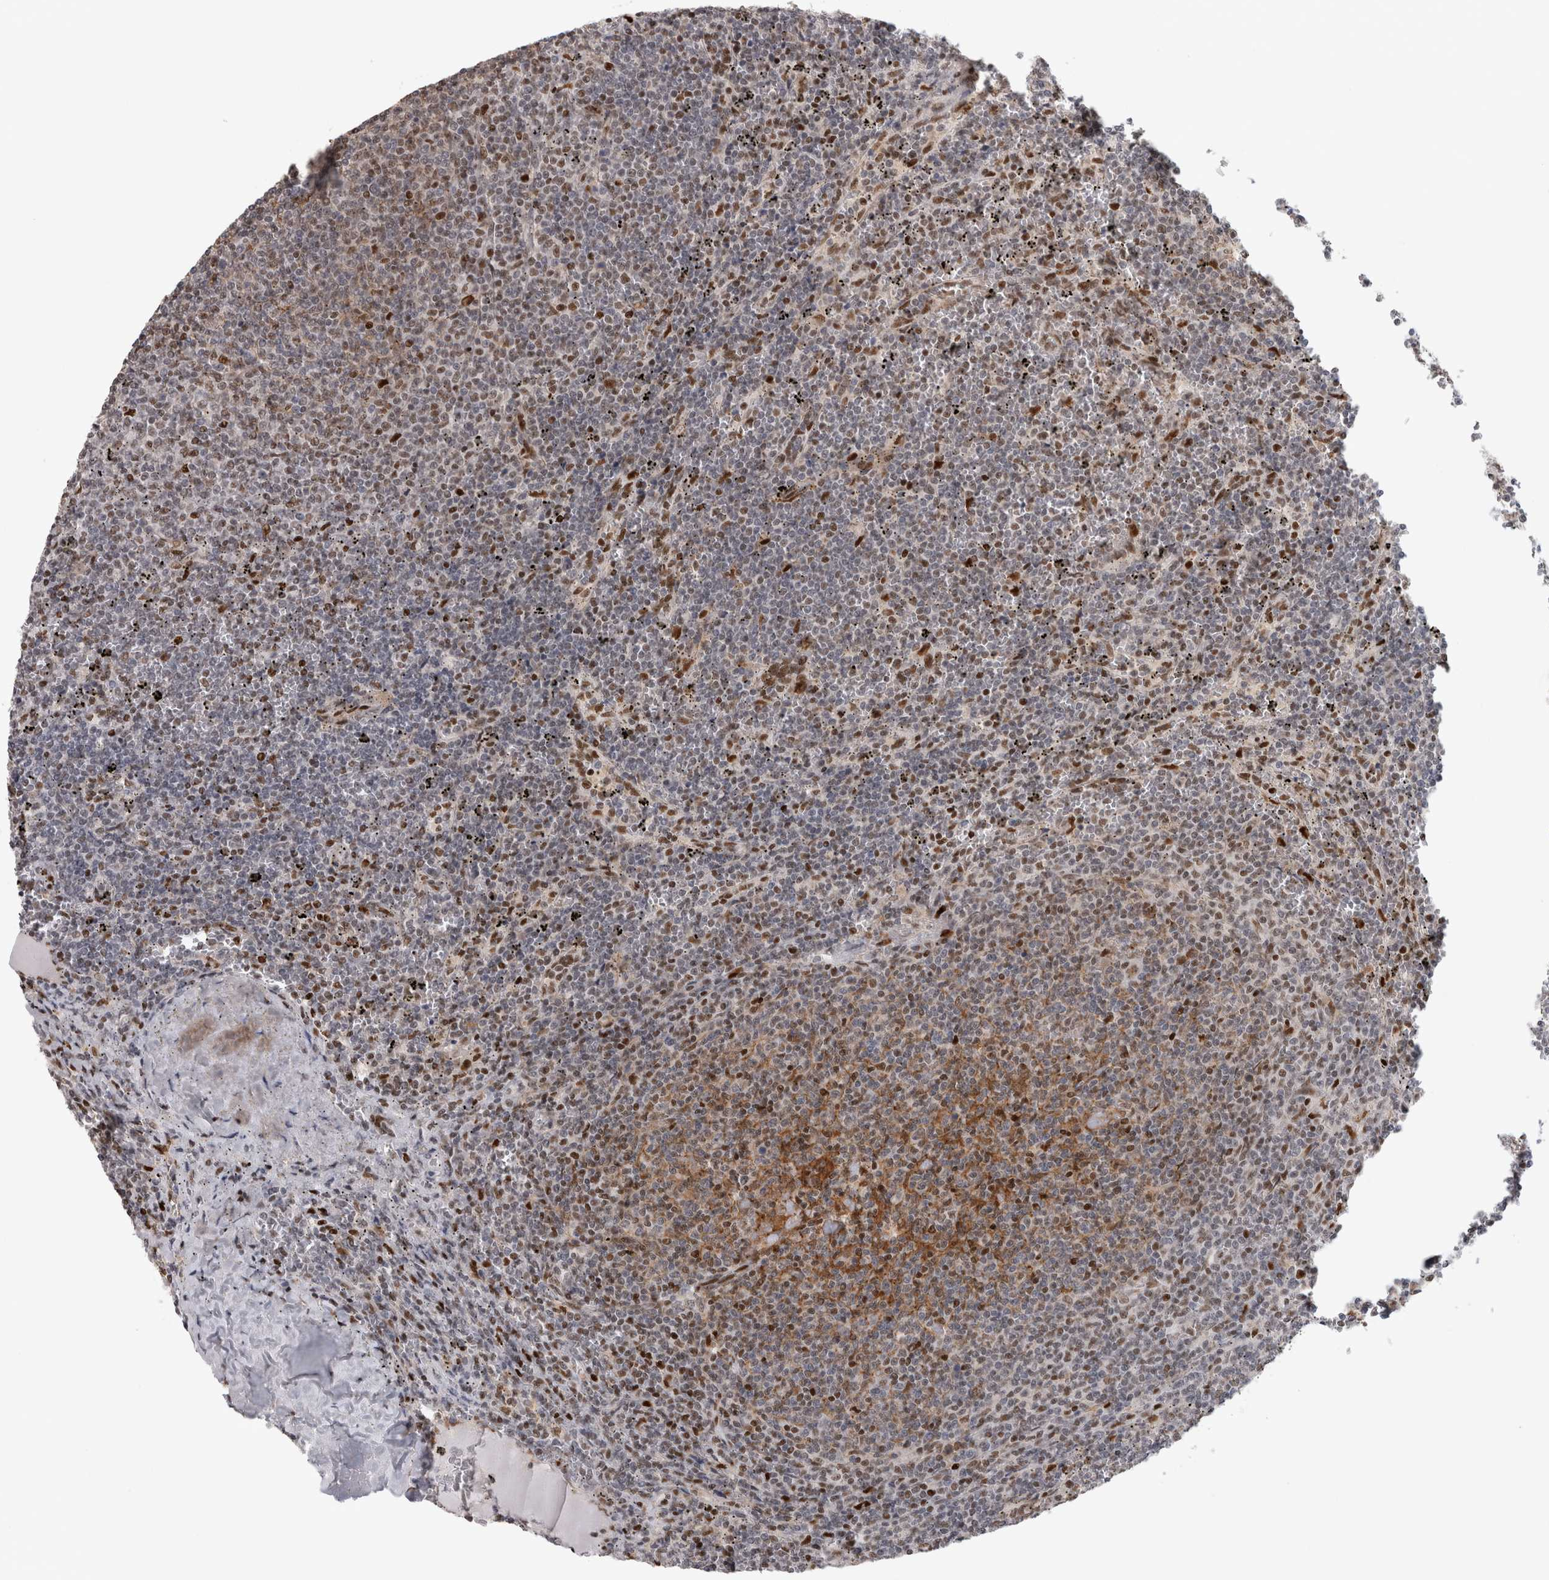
{"staining": {"intensity": "moderate", "quantity": "<25%", "location": "cytoplasmic/membranous,nuclear"}, "tissue": "lymphoma", "cell_type": "Tumor cells", "image_type": "cancer", "snomed": [{"axis": "morphology", "description": "Malignant lymphoma, non-Hodgkin's type, Low grade"}, {"axis": "topography", "description": "Spleen"}], "caption": "Brown immunohistochemical staining in human malignant lymphoma, non-Hodgkin's type (low-grade) displays moderate cytoplasmic/membranous and nuclear staining in about <25% of tumor cells. The staining was performed using DAB (3,3'-diaminobenzidine), with brown indicating positive protein expression. Nuclei are stained blue with hematoxylin.", "gene": "SRARP", "patient": {"sex": "female", "age": 50}}